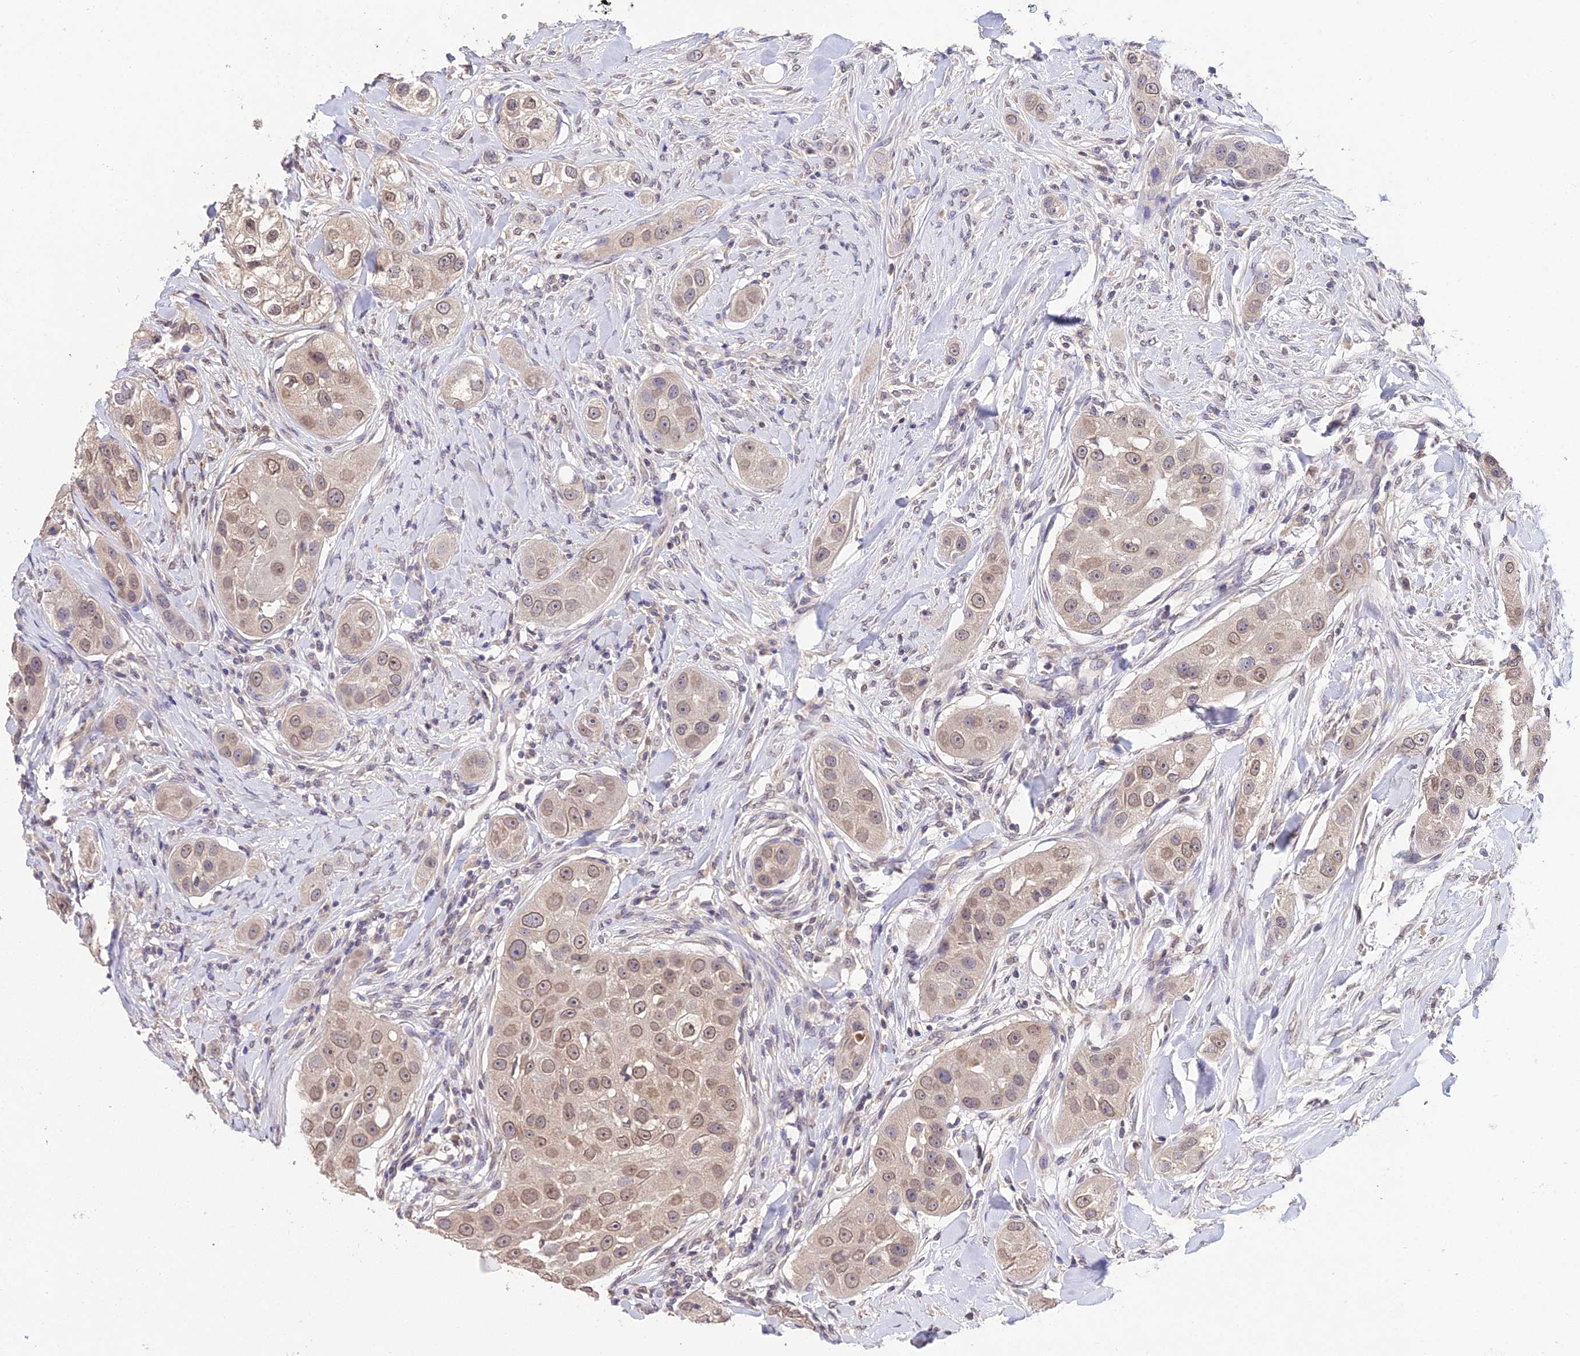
{"staining": {"intensity": "moderate", "quantity": ">75%", "location": "cytoplasmic/membranous,nuclear"}, "tissue": "head and neck cancer", "cell_type": "Tumor cells", "image_type": "cancer", "snomed": [{"axis": "morphology", "description": "Normal tissue, NOS"}, {"axis": "morphology", "description": "Squamous cell carcinoma, NOS"}, {"axis": "topography", "description": "Skeletal muscle"}, {"axis": "topography", "description": "Head-Neck"}], "caption": "Human head and neck cancer stained with a protein marker displays moderate staining in tumor cells.", "gene": "PGK1", "patient": {"sex": "male", "age": 51}}